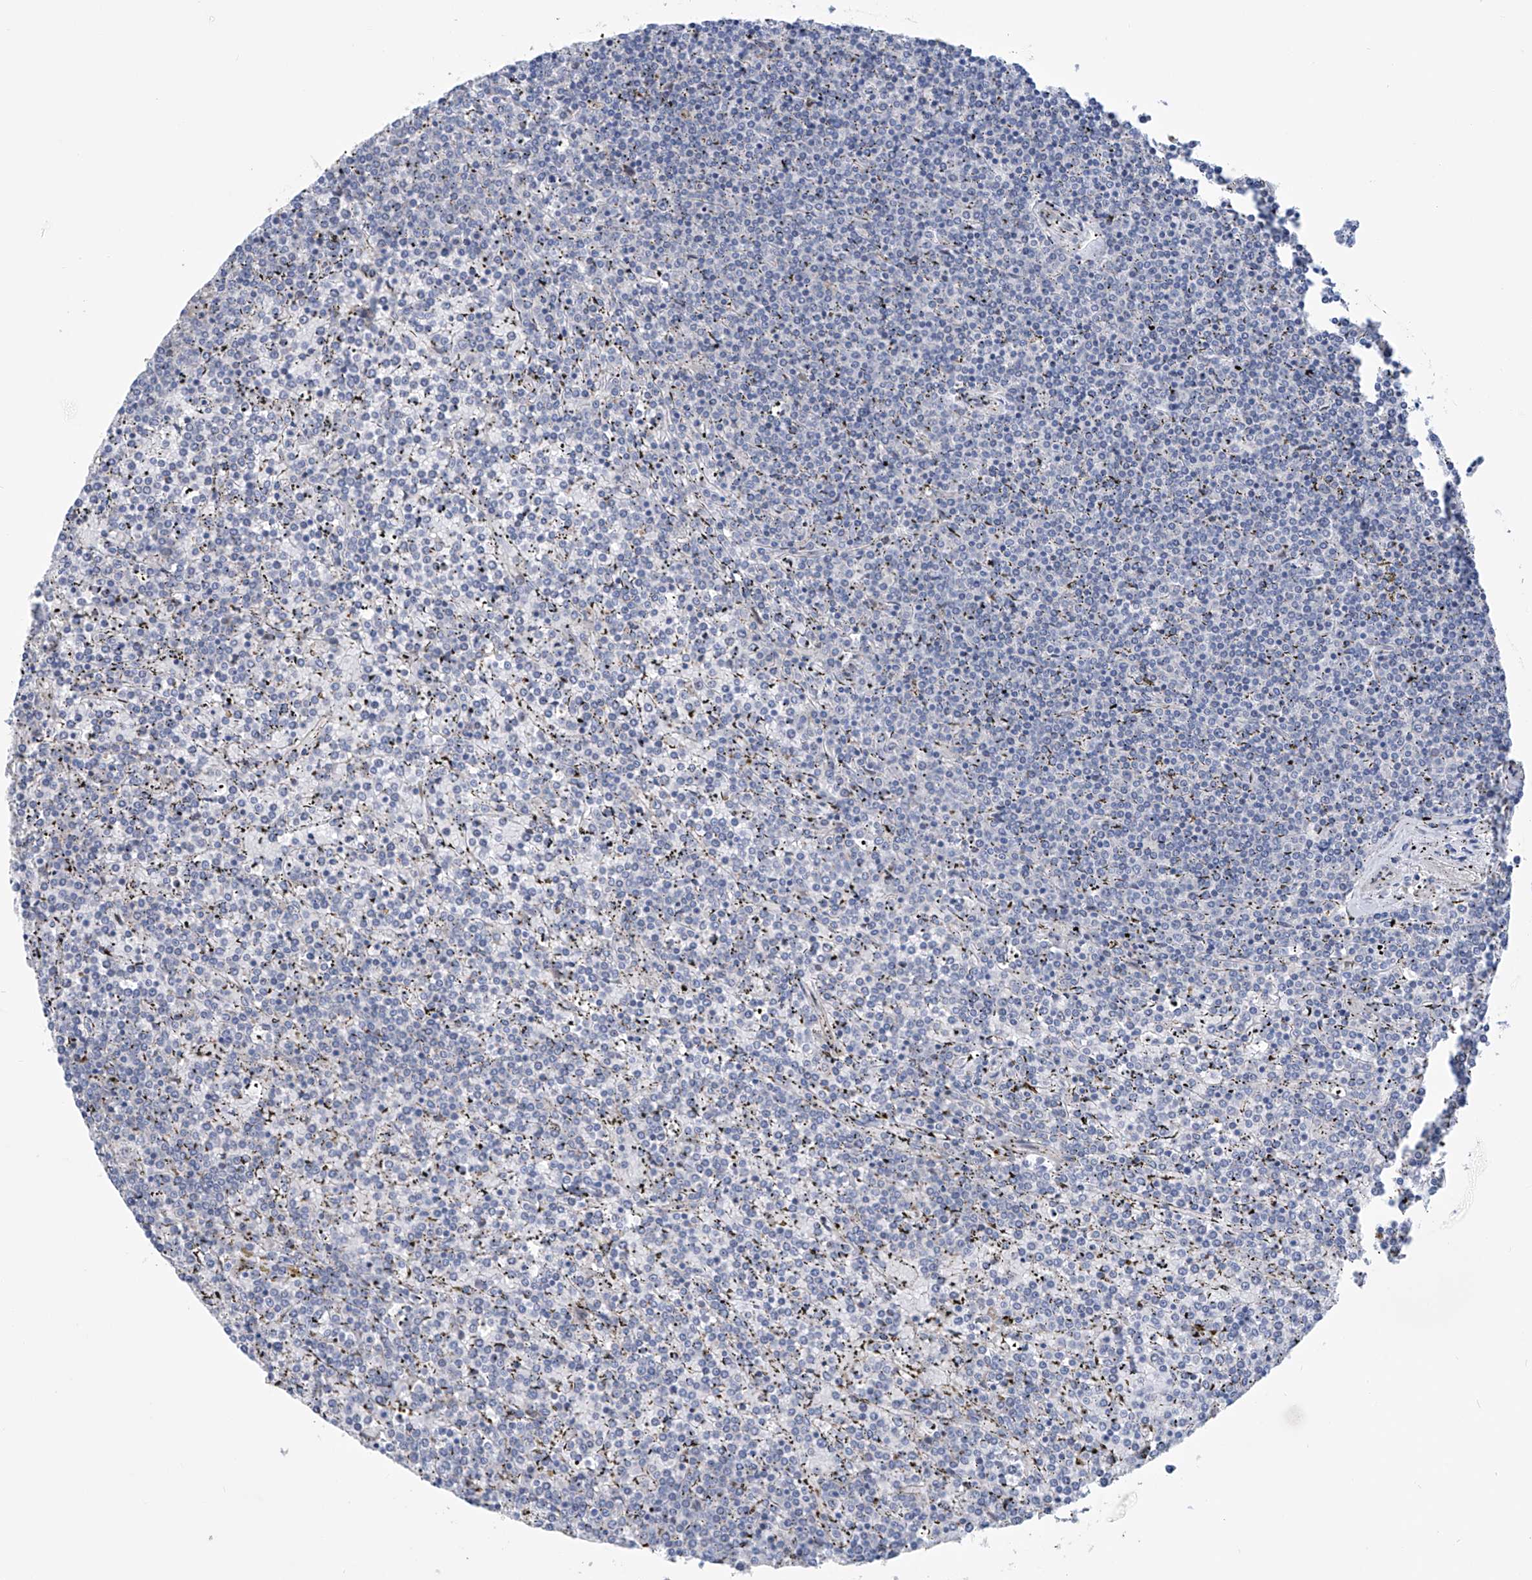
{"staining": {"intensity": "negative", "quantity": "none", "location": "none"}, "tissue": "lymphoma", "cell_type": "Tumor cells", "image_type": "cancer", "snomed": [{"axis": "morphology", "description": "Malignant lymphoma, non-Hodgkin's type, Low grade"}, {"axis": "topography", "description": "Spleen"}], "caption": "There is no significant staining in tumor cells of low-grade malignant lymphoma, non-Hodgkin's type. (DAB (3,3'-diaminobenzidine) immunohistochemistry (IHC), high magnification).", "gene": "TNN", "patient": {"sex": "female", "age": 19}}